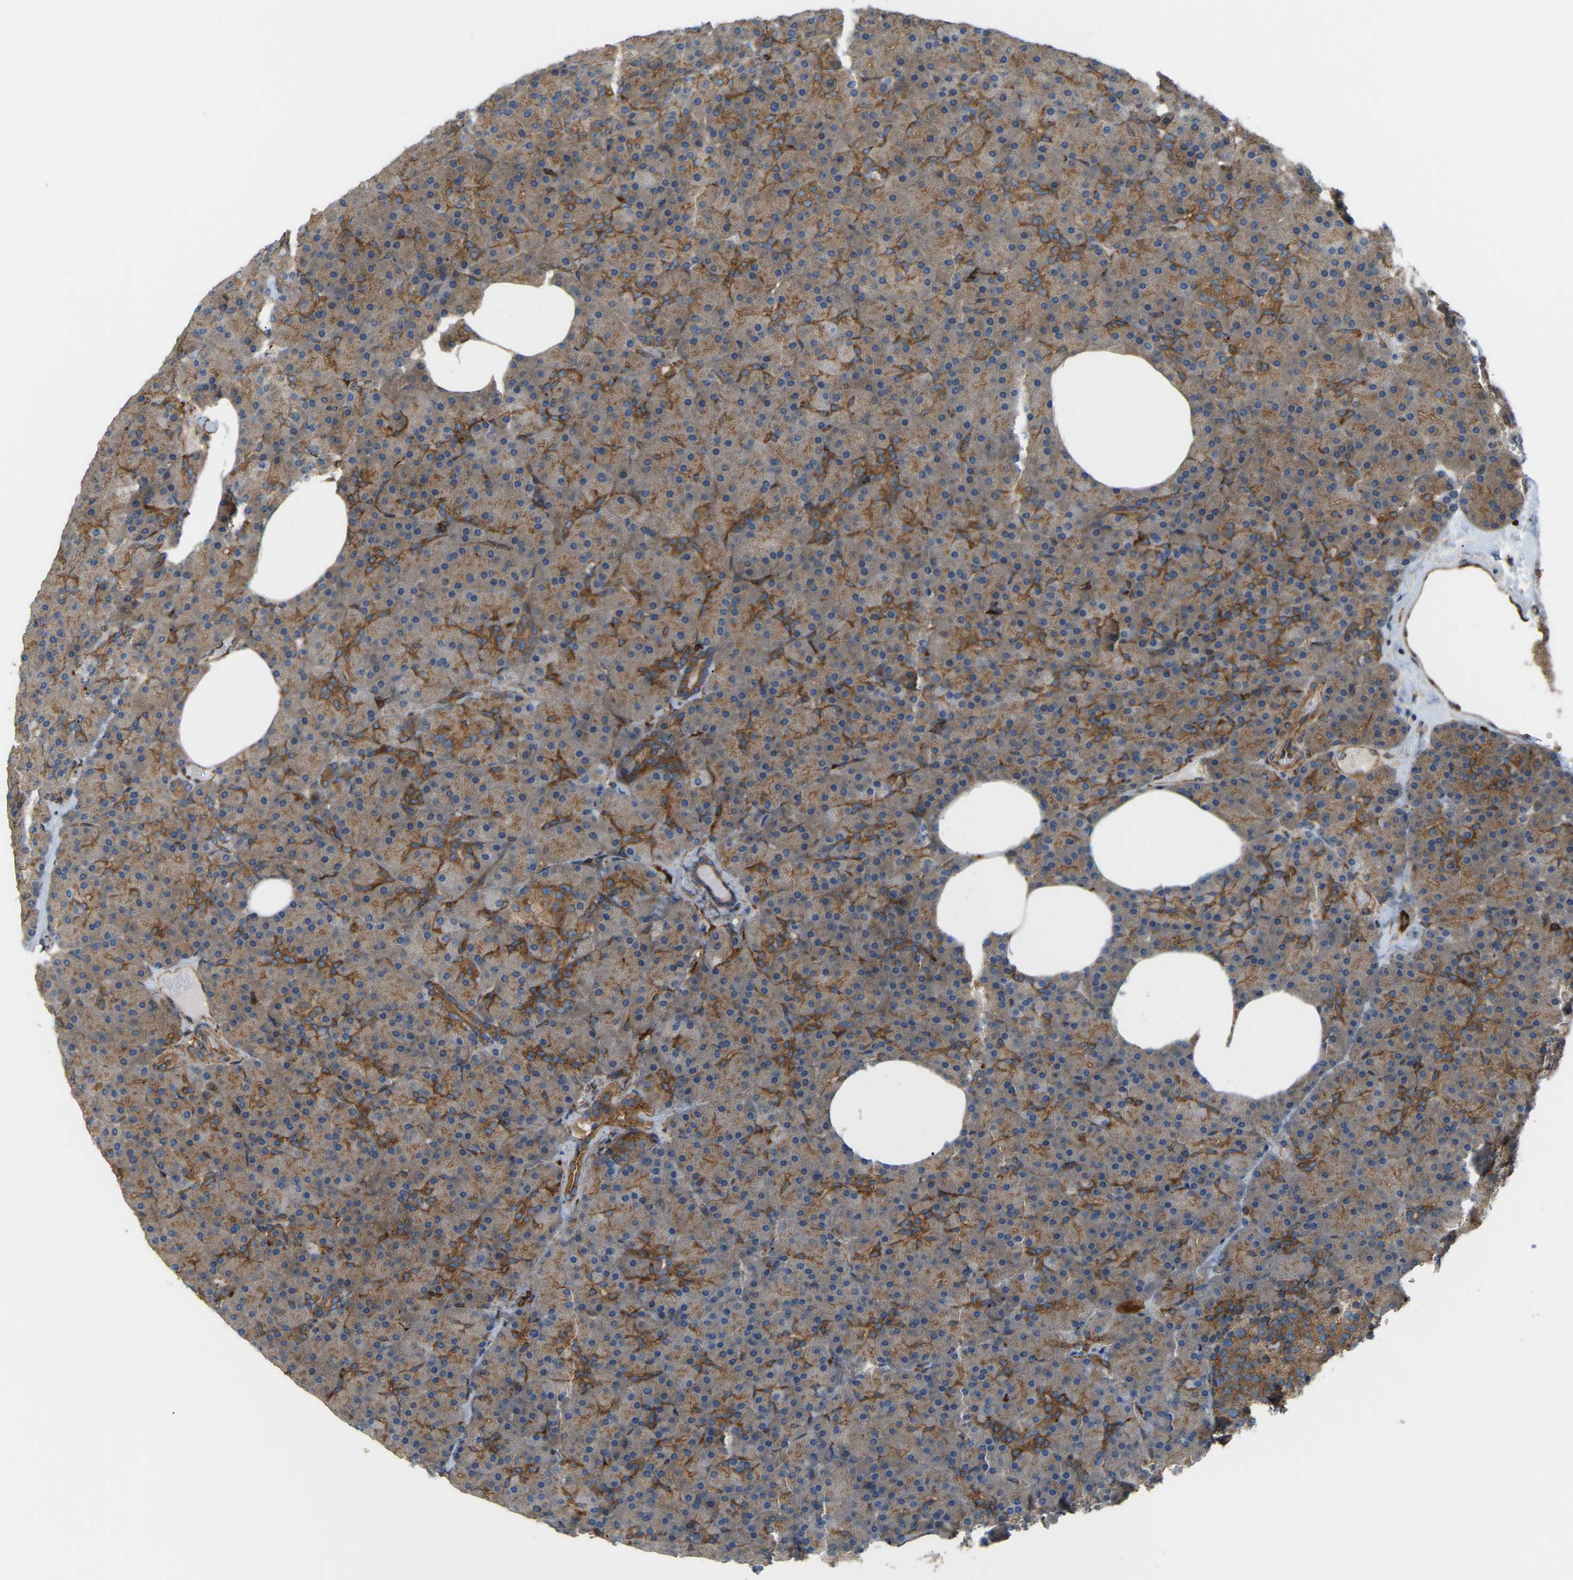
{"staining": {"intensity": "moderate", "quantity": "25%-75%", "location": "cytoplasmic/membranous"}, "tissue": "pancreas", "cell_type": "Exocrine glandular cells", "image_type": "normal", "snomed": [{"axis": "morphology", "description": "Normal tissue, NOS"}, {"axis": "morphology", "description": "Carcinoid, malignant, NOS"}, {"axis": "topography", "description": "Pancreas"}], "caption": "Protein positivity by immunohistochemistry shows moderate cytoplasmic/membranous positivity in about 25%-75% of exocrine glandular cells in unremarkable pancreas. (Stains: DAB in brown, nuclei in blue, Microscopy: brightfield microscopy at high magnification).", "gene": "PICALM", "patient": {"sex": "female", "age": 35}}